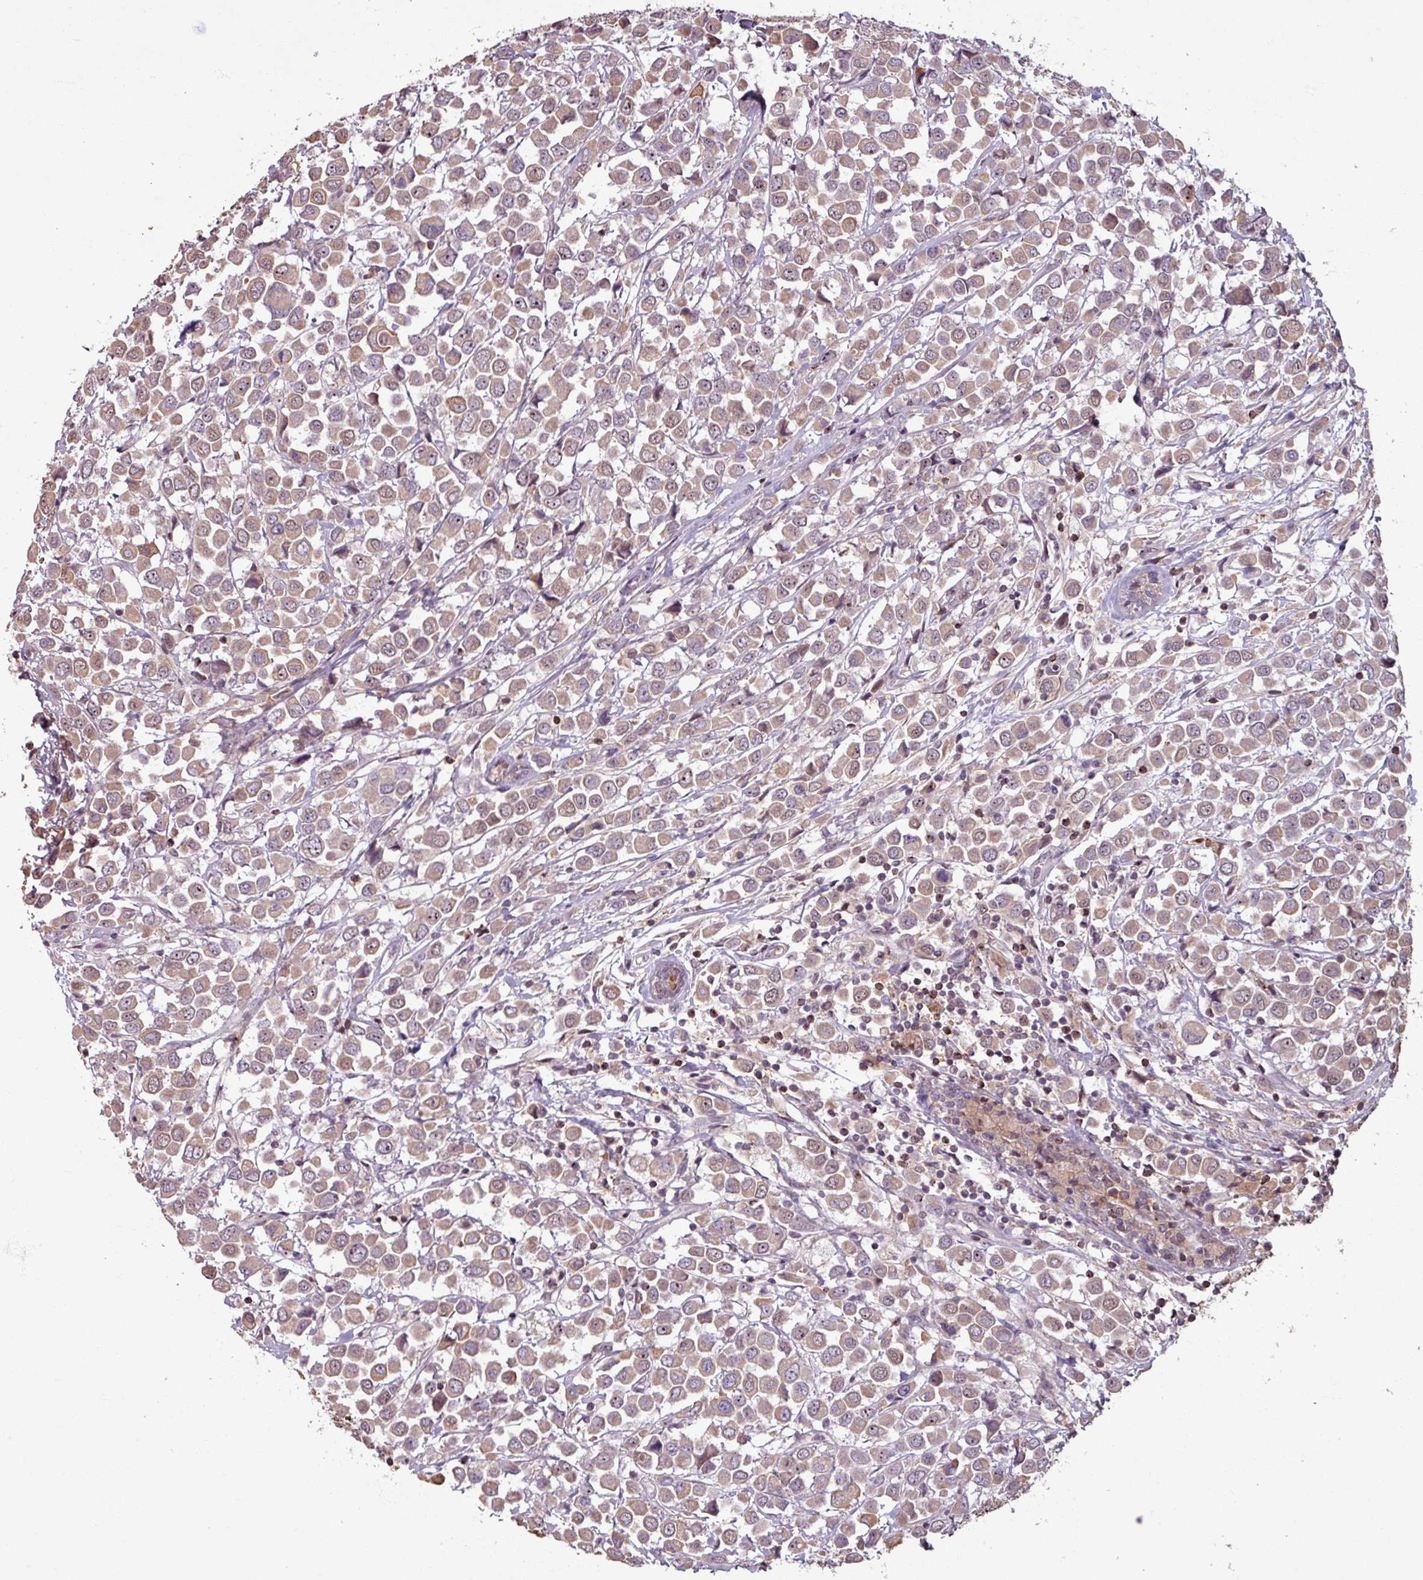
{"staining": {"intensity": "moderate", "quantity": ">75%", "location": "cytoplasmic/membranous,nuclear"}, "tissue": "breast cancer", "cell_type": "Tumor cells", "image_type": "cancer", "snomed": [{"axis": "morphology", "description": "Duct carcinoma"}, {"axis": "topography", "description": "Breast"}], "caption": "Protein staining reveals moderate cytoplasmic/membranous and nuclear positivity in about >75% of tumor cells in breast cancer (intraductal carcinoma). (DAB (3,3'-diaminobenzidine) IHC, brown staining for protein, blue staining for nuclei).", "gene": "OR6B1", "patient": {"sex": "female", "age": 61}}